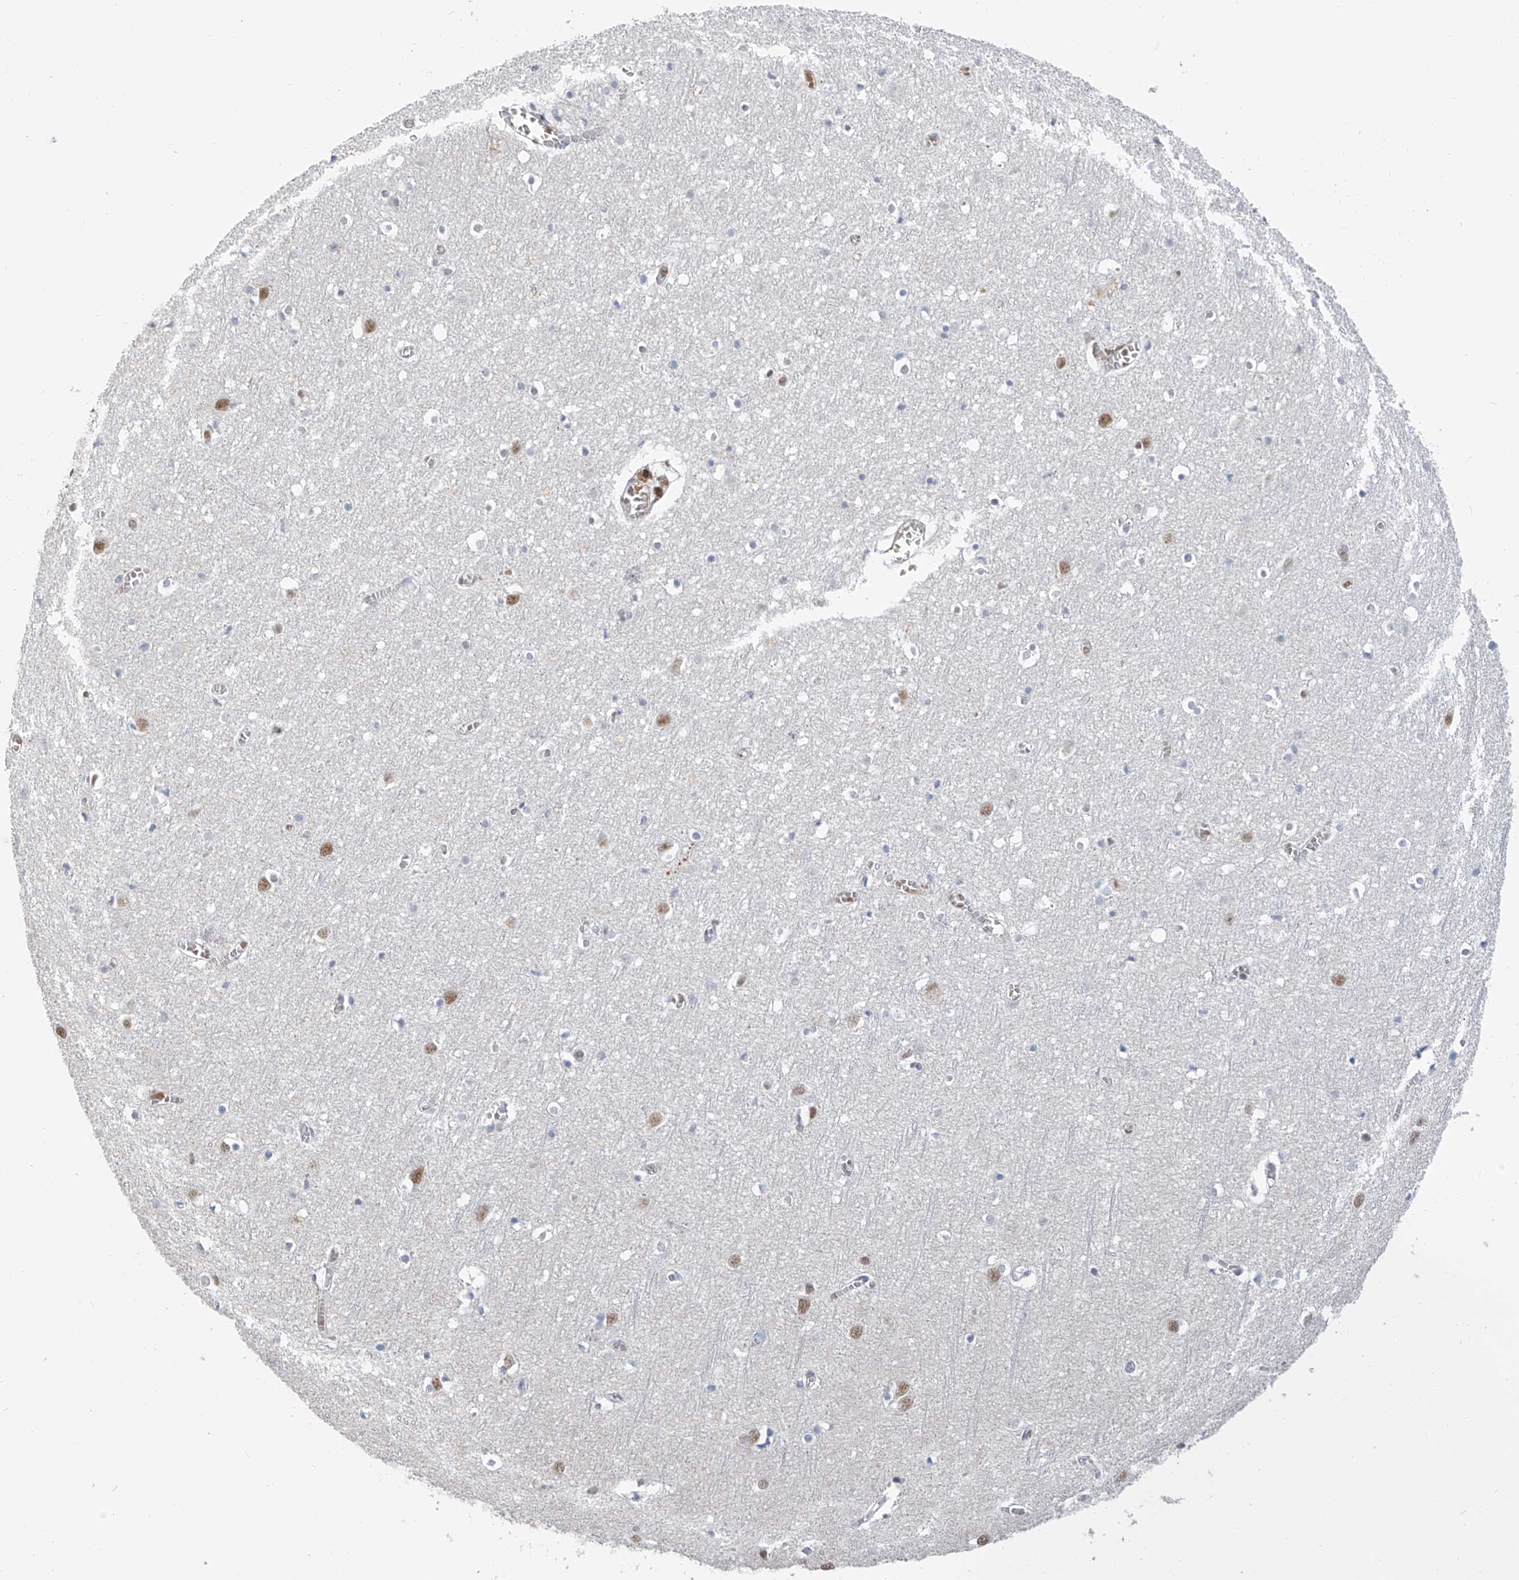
{"staining": {"intensity": "negative", "quantity": "none", "location": "none"}, "tissue": "cerebral cortex", "cell_type": "Endothelial cells", "image_type": "normal", "snomed": [{"axis": "morphology", "description": "Normal tissue, NOS"}, {"axis": "topography", "description": "Cerebral cortex"}], "caption": "Endothelial cells show no significant expression in normal cerebral cortex. (Stains: DAB immunohistochemistry with hematoxylin counter stain, Microscopy: brightfield microscopy at high magnification).", "gene": "MCM9", "patient": {"sex": "female", "age": 64}}